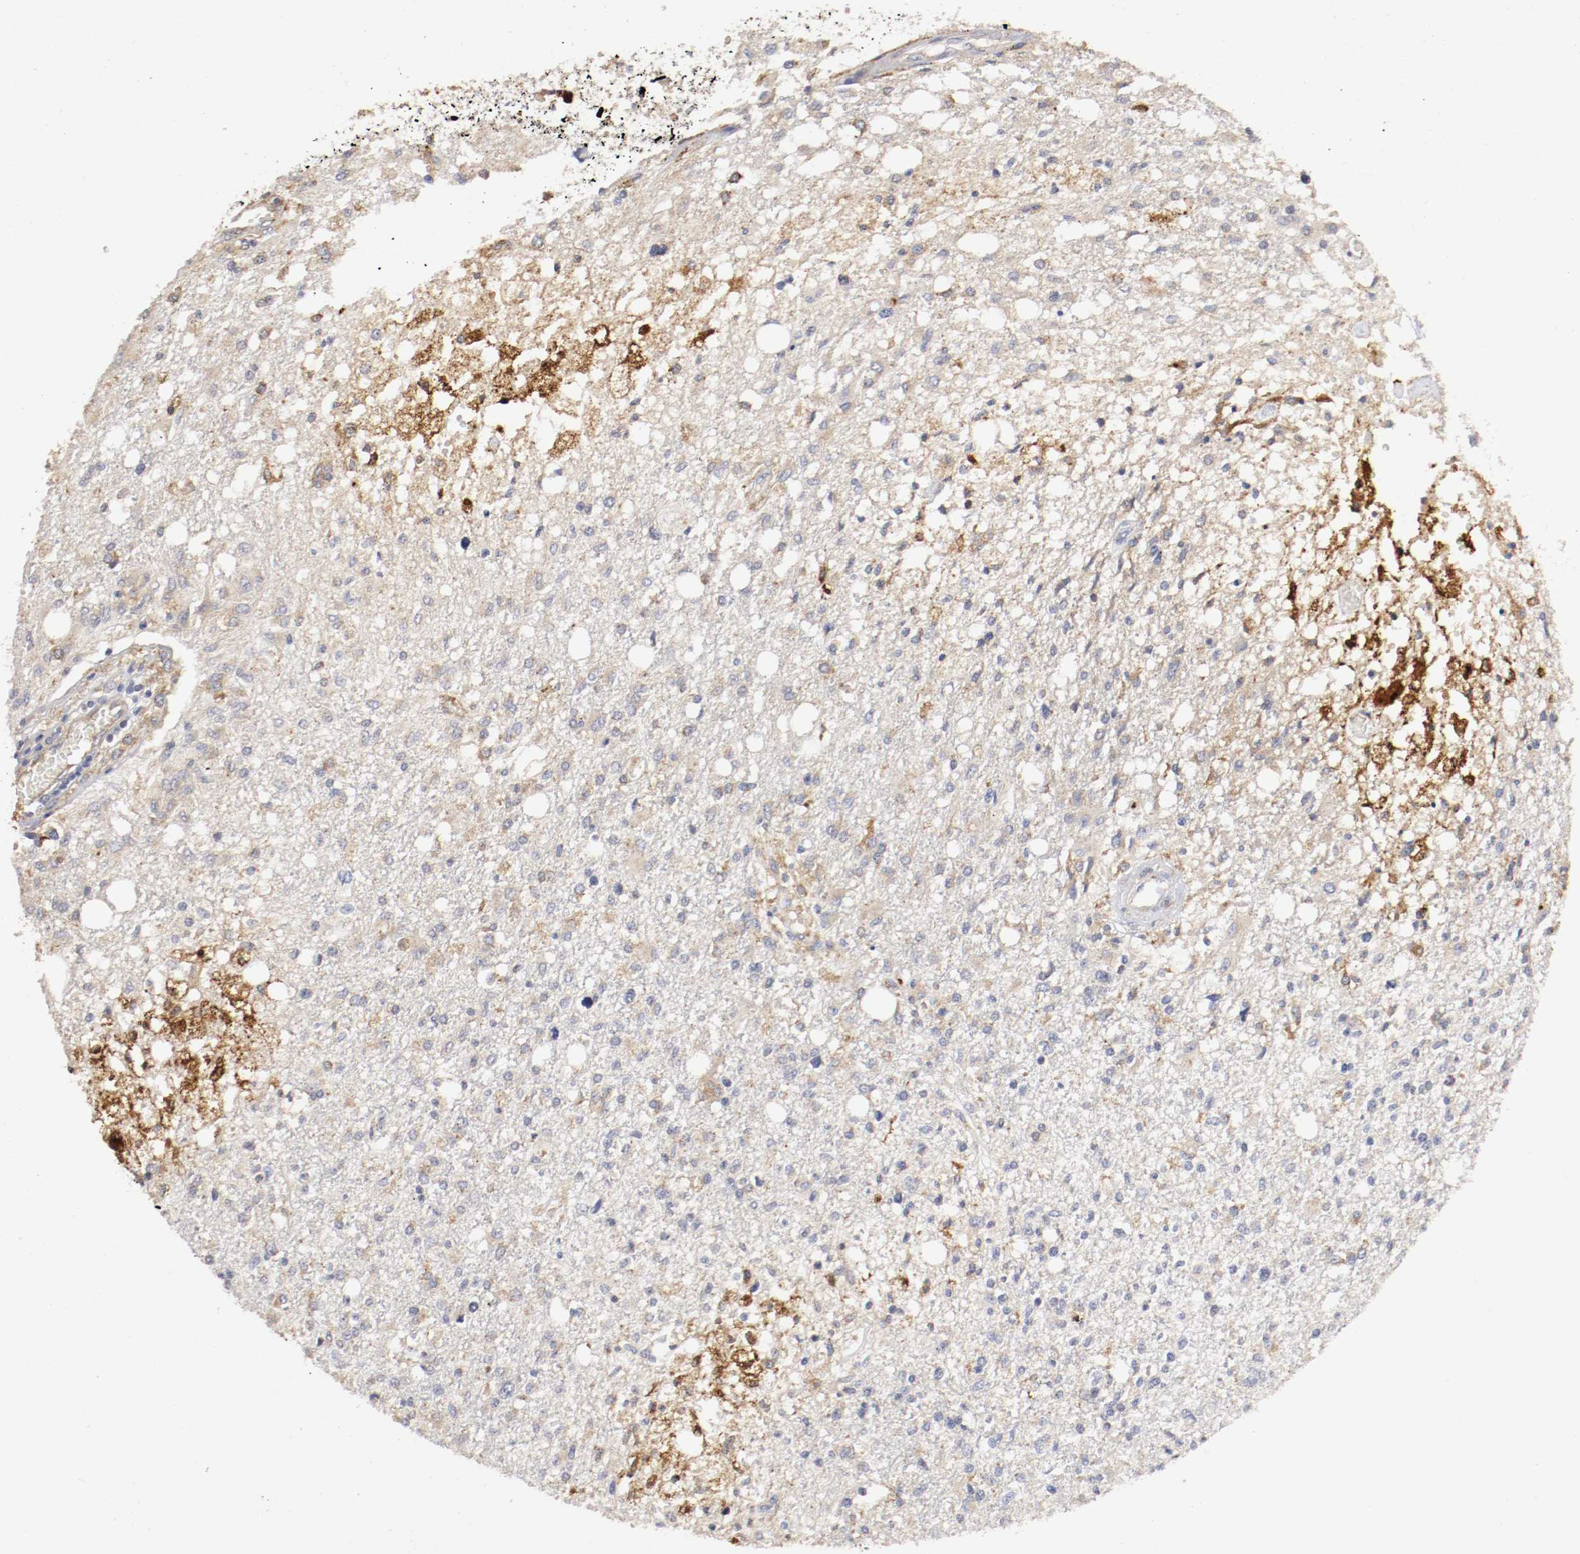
{"staining": {"intensity": "weak", "quantity": "25%-75%", "location": "cytoplasmic/membranous"}, "tissue": "glioma", "cell_type": "Tumor cells", "image_type": "cancer", "snomed": [{"axis": "morphology", "description": "Glioma, malignant, High grade"}, {"axis": "topography", "description": "Cerebral cortex"}], "caption": "Human malignant glioma (high-grade) stained with a brown dye shows weak cytoplasmic/membranous positive expression in about 25%-75% of tumor cells.", "gene": "TRAF2", "patient": {"sex": "male", "age": 76}}